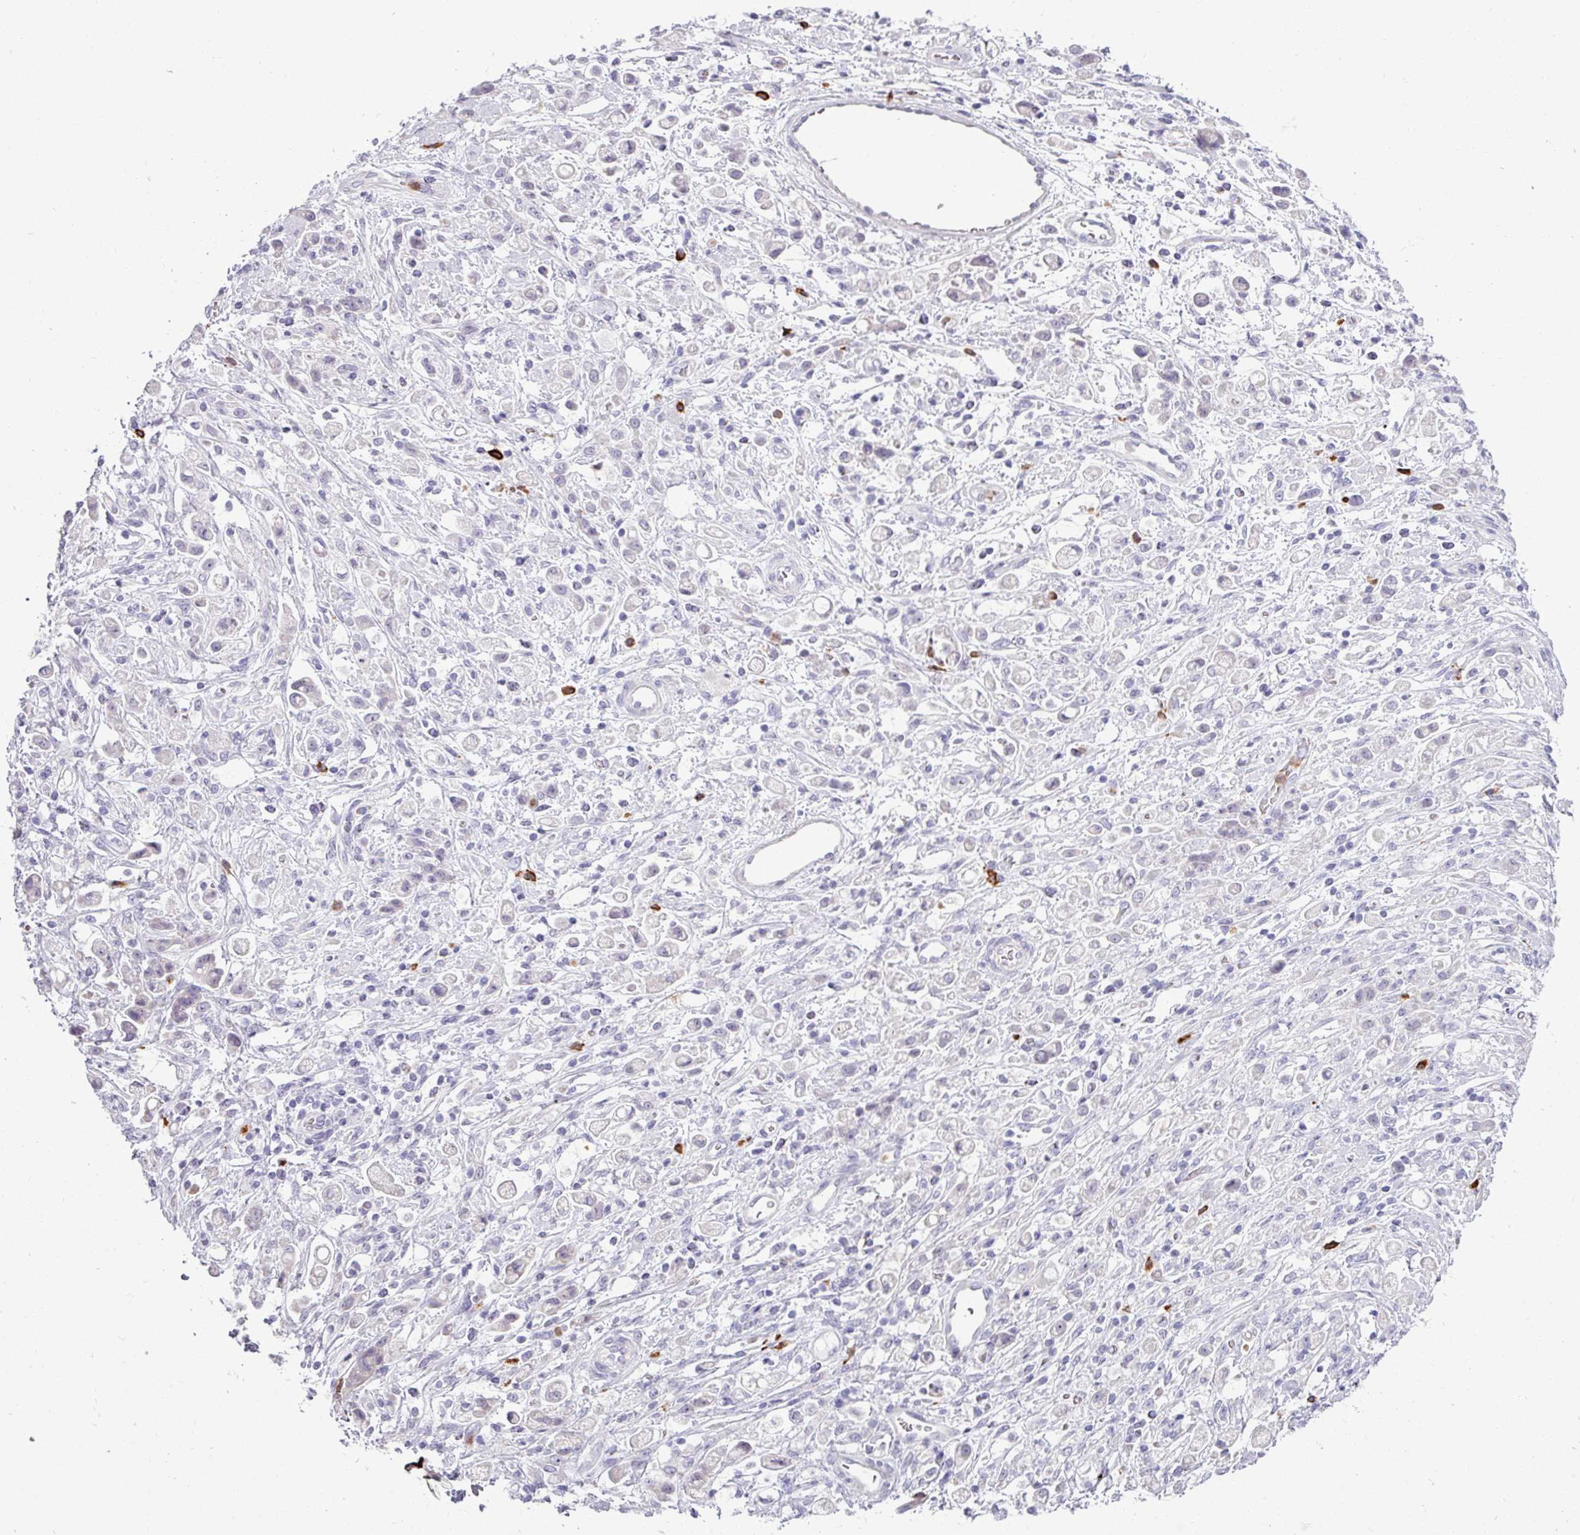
{"staining": {"intensity": "negative", "quantity": "none", "location": "none"}, "tissue": "stomach cancer", "cell_type": "Tumor cells", "image_type": "cancer", "snomed": [{"axis": "morphology", "description": "Adenocarcinoma, NOS"}, {"axis": "topography", "description": "Stomach"}], "caption": "High magnification brightfield microscopy of adenocarcinoma (stomach) stained with DAB (3,3'-diaminobenzidine) (brown) and counterstained with hematoxylin (blue): tumor cells show no significant expression.", "gene": "TRIM39", "patient": {"sex": "female", "age": 60}}